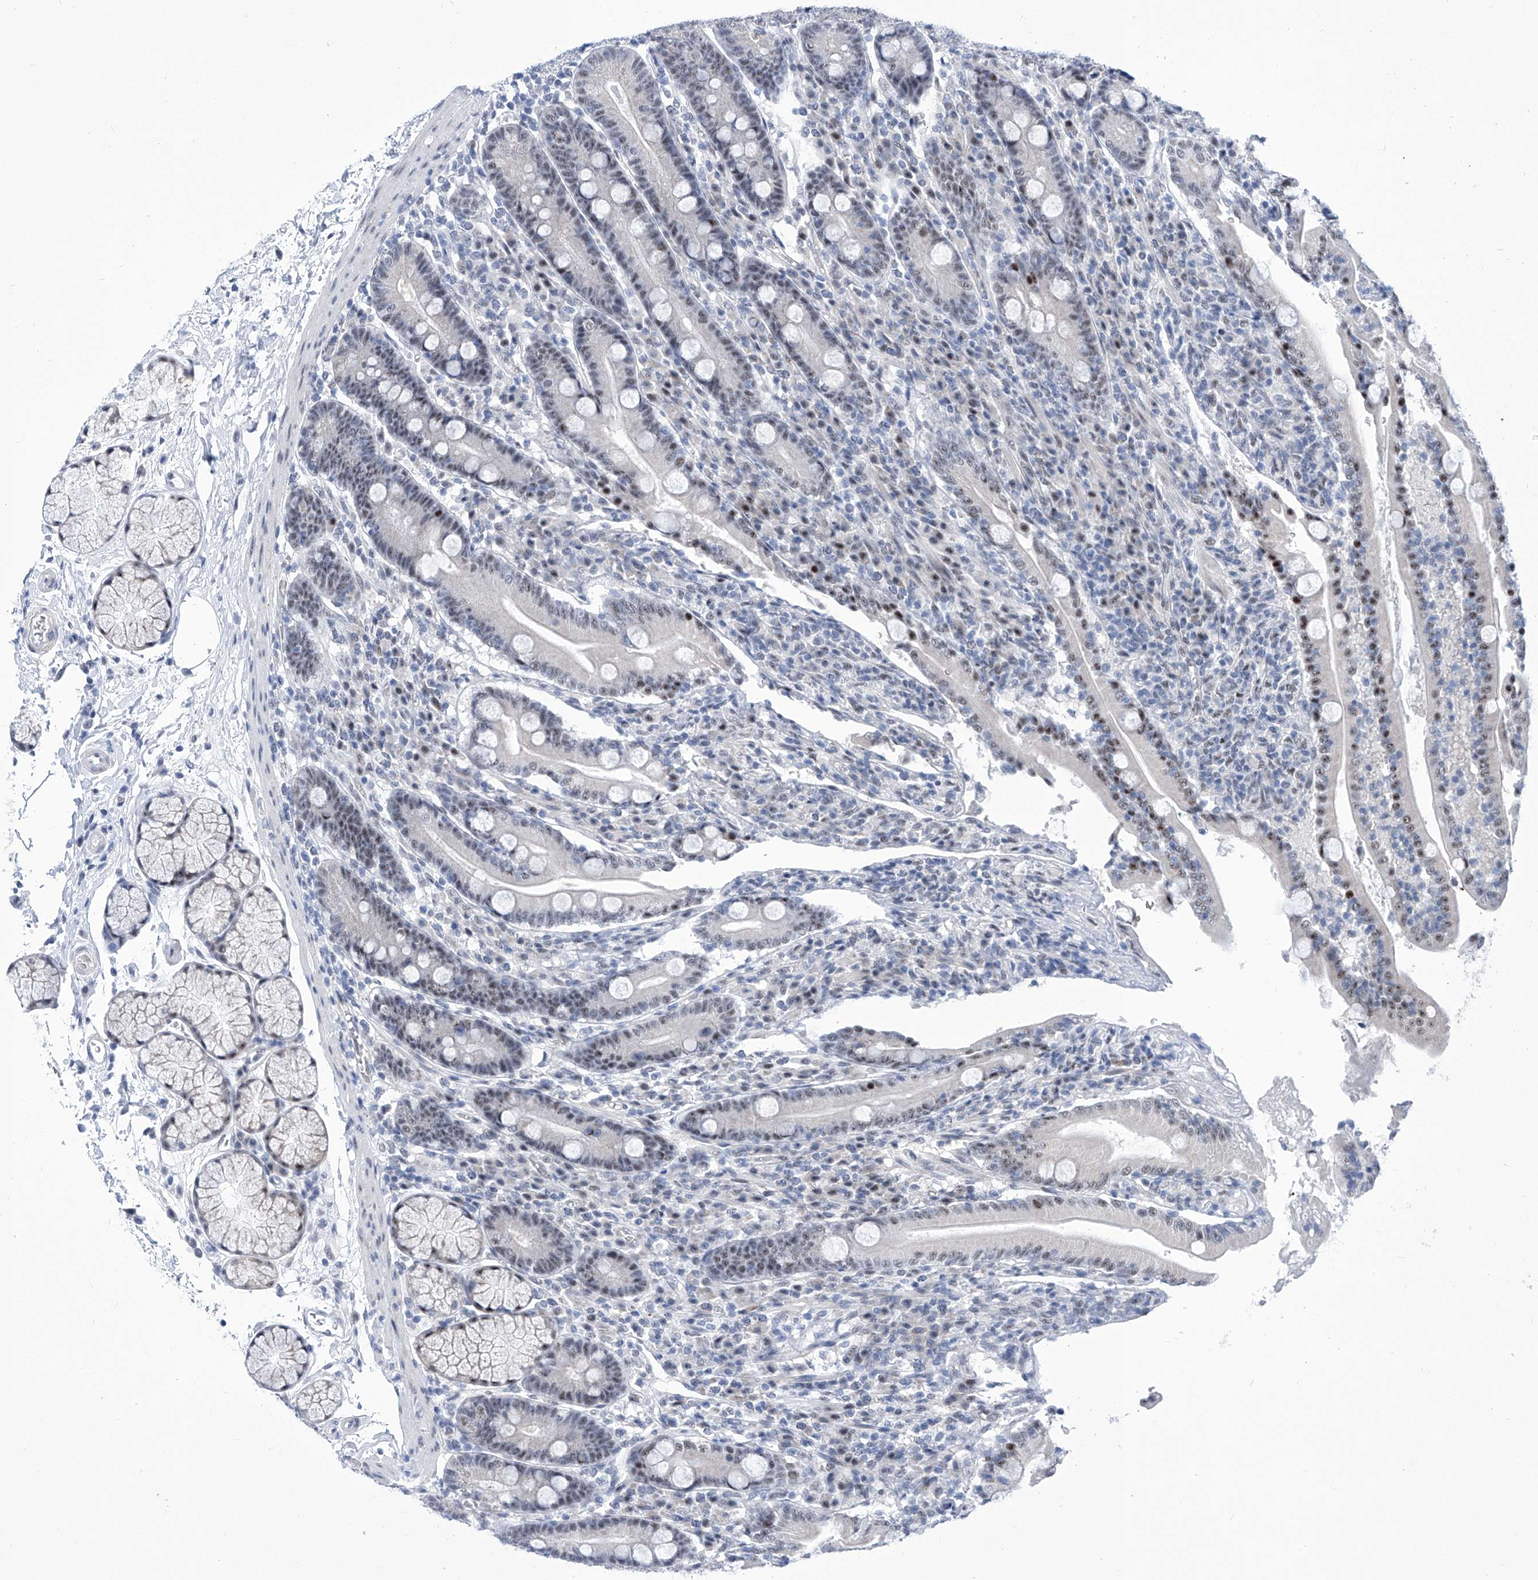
{"staining": {"intensity": "strong", "quantity": "<25%", "location": "nuclear"}, "tissue": "duodenum", "cell_type": "Glandular cells", "image_type": "normal", "snomed": [{"axis": "morphology", "description": "Normal tissue, NOS"}, {"axis": "topography", "description": "Duodenum"}], "caption": "Immunohistochemical staining of benign human duodenum reveals <25% levels of strong nuclear protein staining in approximately <25% of glandular cells.", "gene": "SART1", "patient": {"sex": "male", "age": 35}}